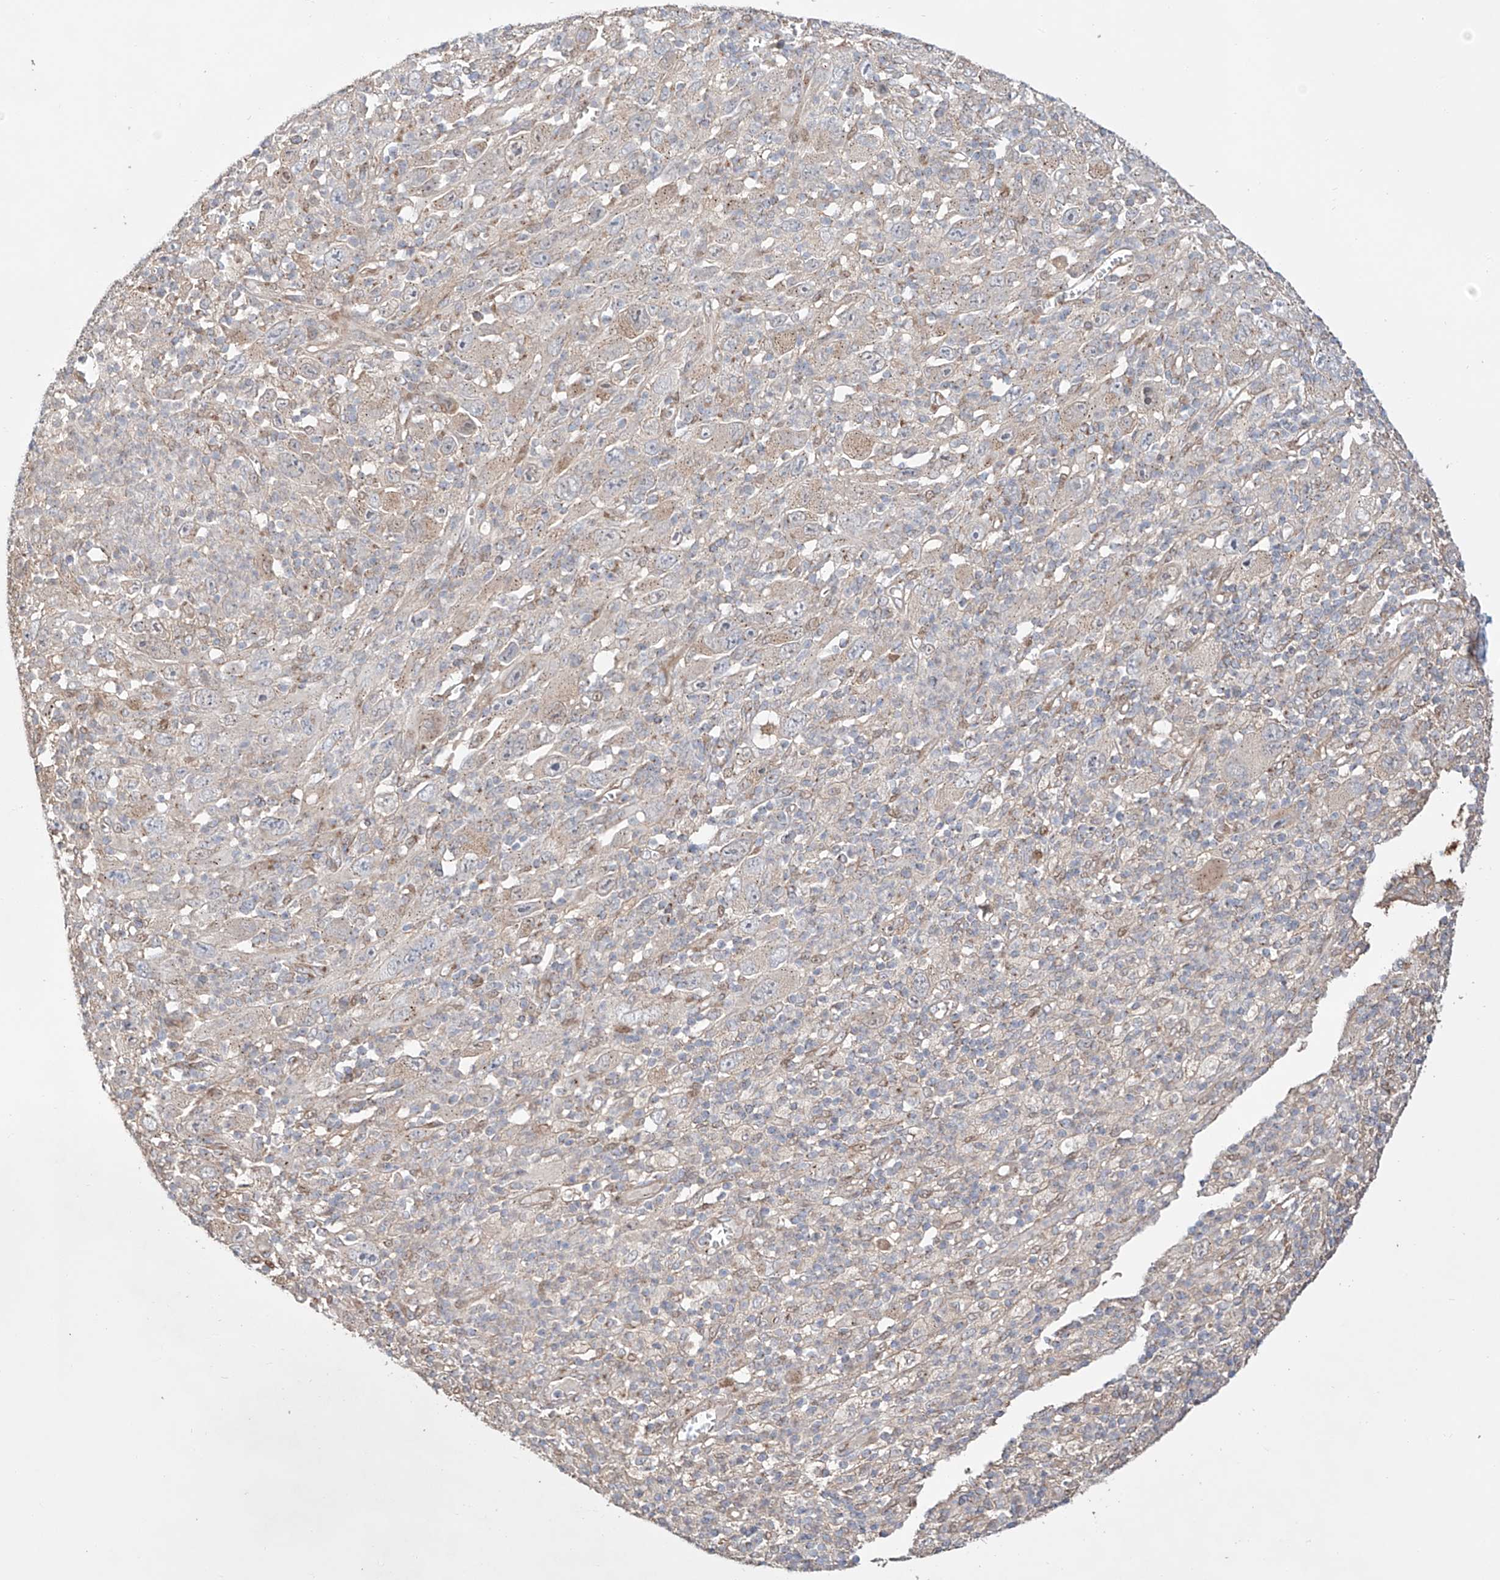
{"staining": {"intensity": "weak", "quantity": "<25%", "location": "cytoplasmic/membranous"}, "tissue": "melanoma", "cell_type": "Tumor cells", "image_type": "cancer", "snomed": [{"axis": "morphology", "description": "Malignant melanoma, Metastatic site"}, {"axis": "topography", "description": "Skin"}], "caption": "IHC of human melanoma displays no expression in tumor cells. The staining was performed using DAB to visualize the protein expression in brown, while the nuclei were stained in blue with hematoxylin (Magnification: 20x).", "gene": "MOSPD1", "patient": {"sex": "female", "age": 56}}